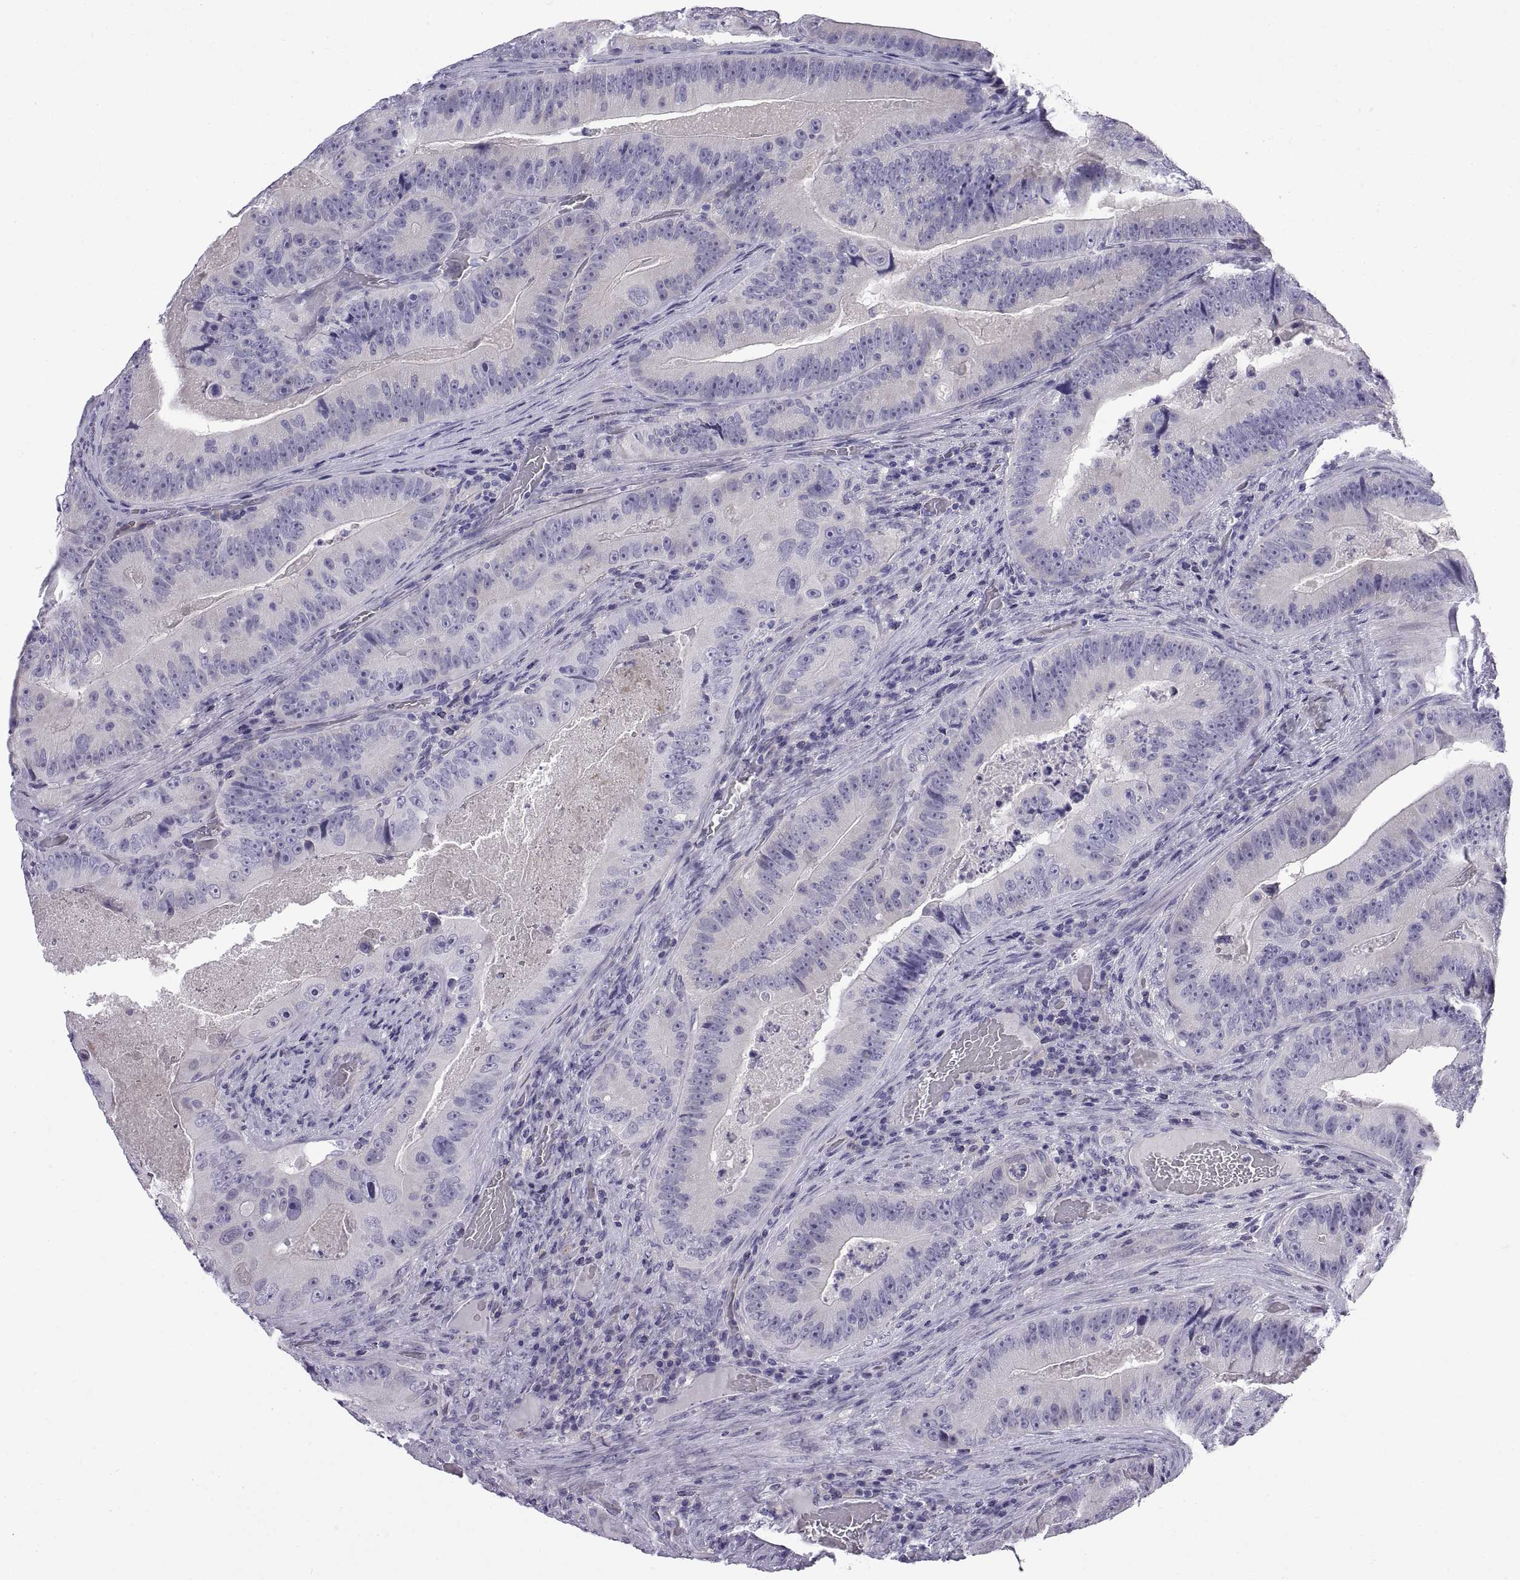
{"staining": {"intensity": "negative", "quantity": "none", "location": "none"}, "tissue": "colorectal cancer", "cell_type": "Tumor cells", "image_type": "cancer", "snomed": [{"axis": "morphology", "description": "Adenocarcinoma, NOS"}, {"axis": "topography", "description": "Colon"}], "caption": "DAB immunohistochemical staining of colorectal adenocarcinoma displays no significant expression in tumor cells.", "gene": "SPDYE1", "patient": {"sex": "female", "age": 86}}